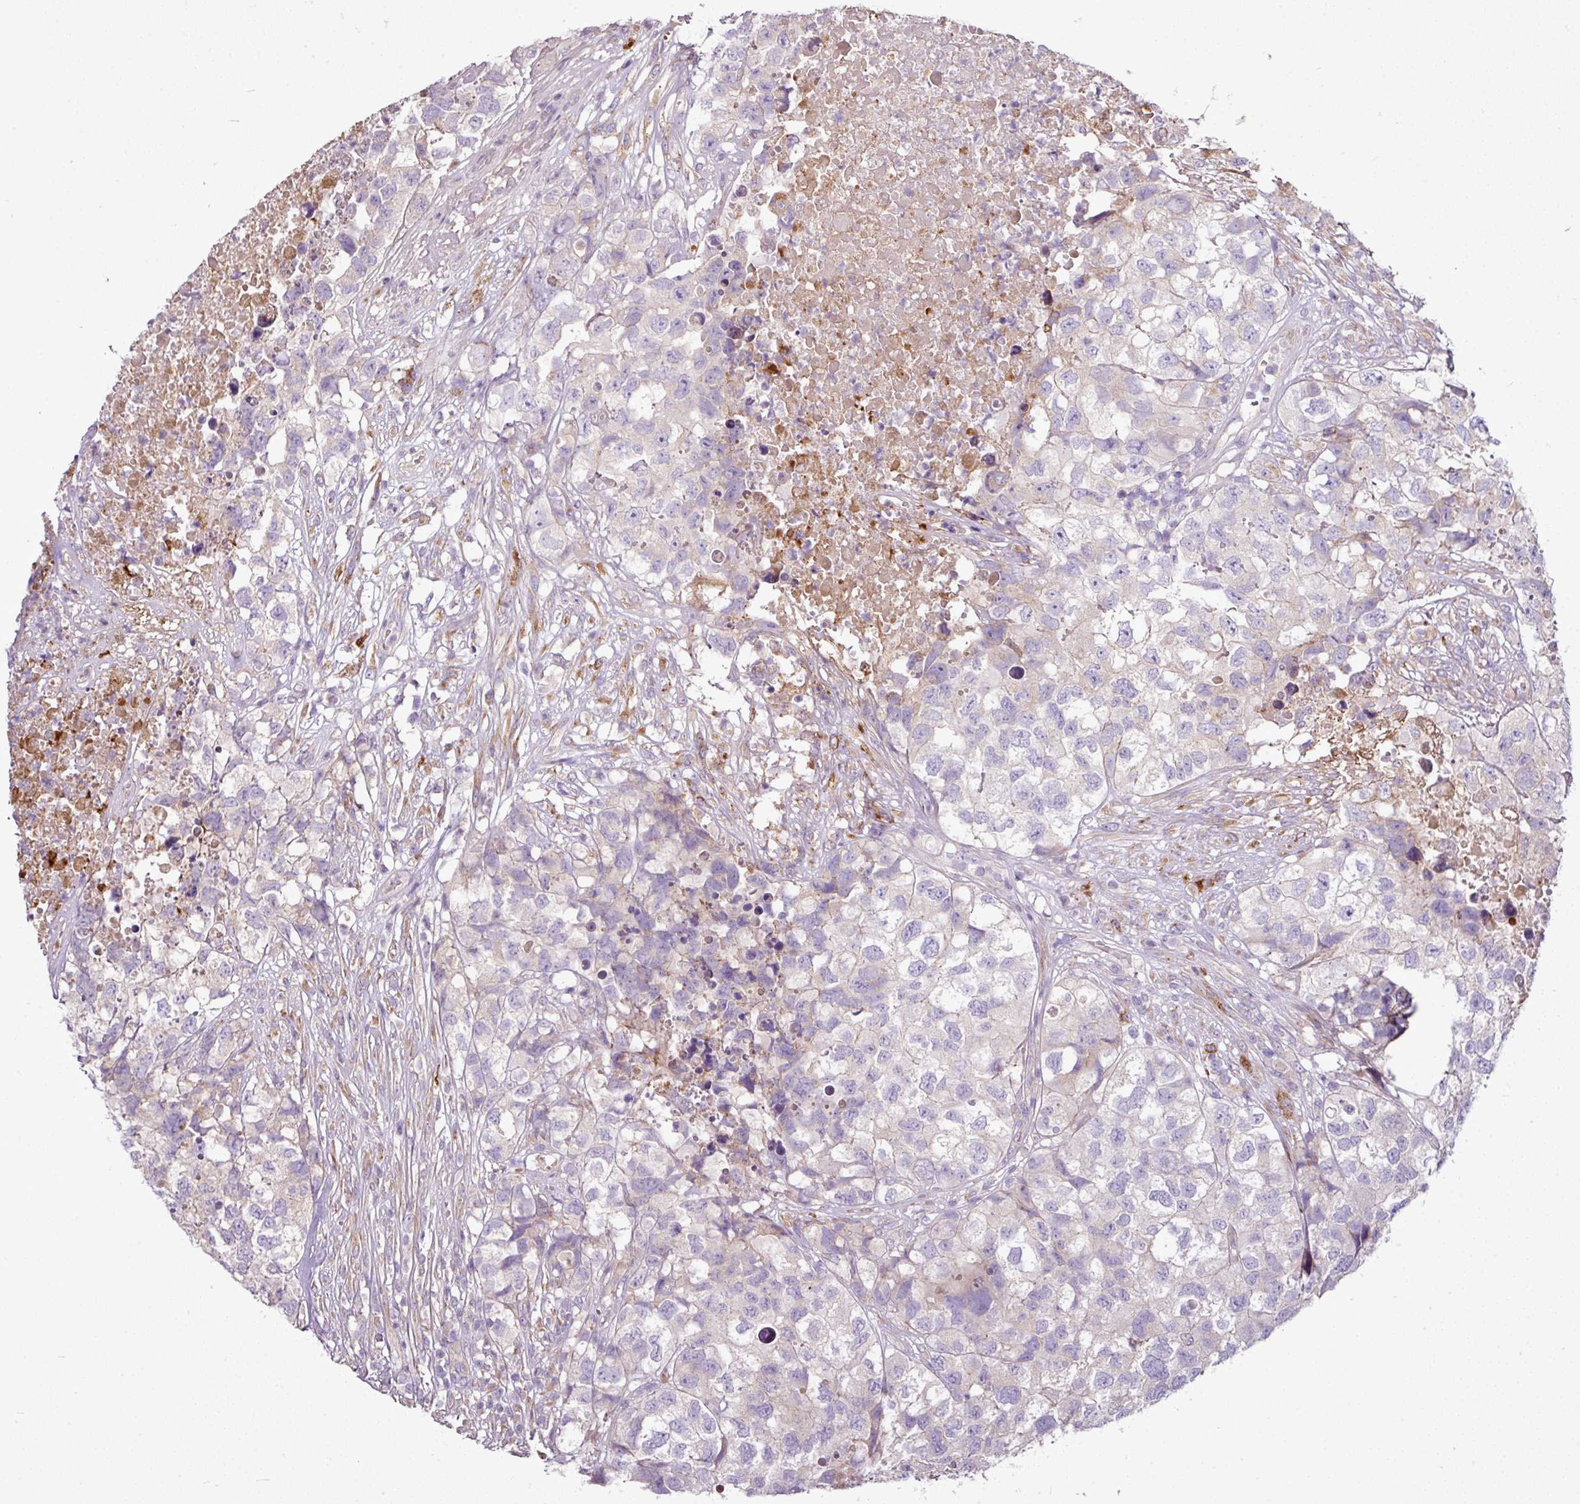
{"staining": {"intensity": "negative", "quantity": "none", "location": "none"}, "tissue": "testis cancer", "cell_type": "Tumor cells", "image_type": "cancer", "snomed": [{"axis": "morphology", "description": "Carcinoma, Embryonal, NOS"}, {"axis": "topography", "description": "Testis"}], "caption": "The immunohistochemistry histopathology image has no significant expression in tumor cells of testis embryonal carcinoma tissue.", "gene": "GAN", "patient": {"sex": "male", "age": 83}}